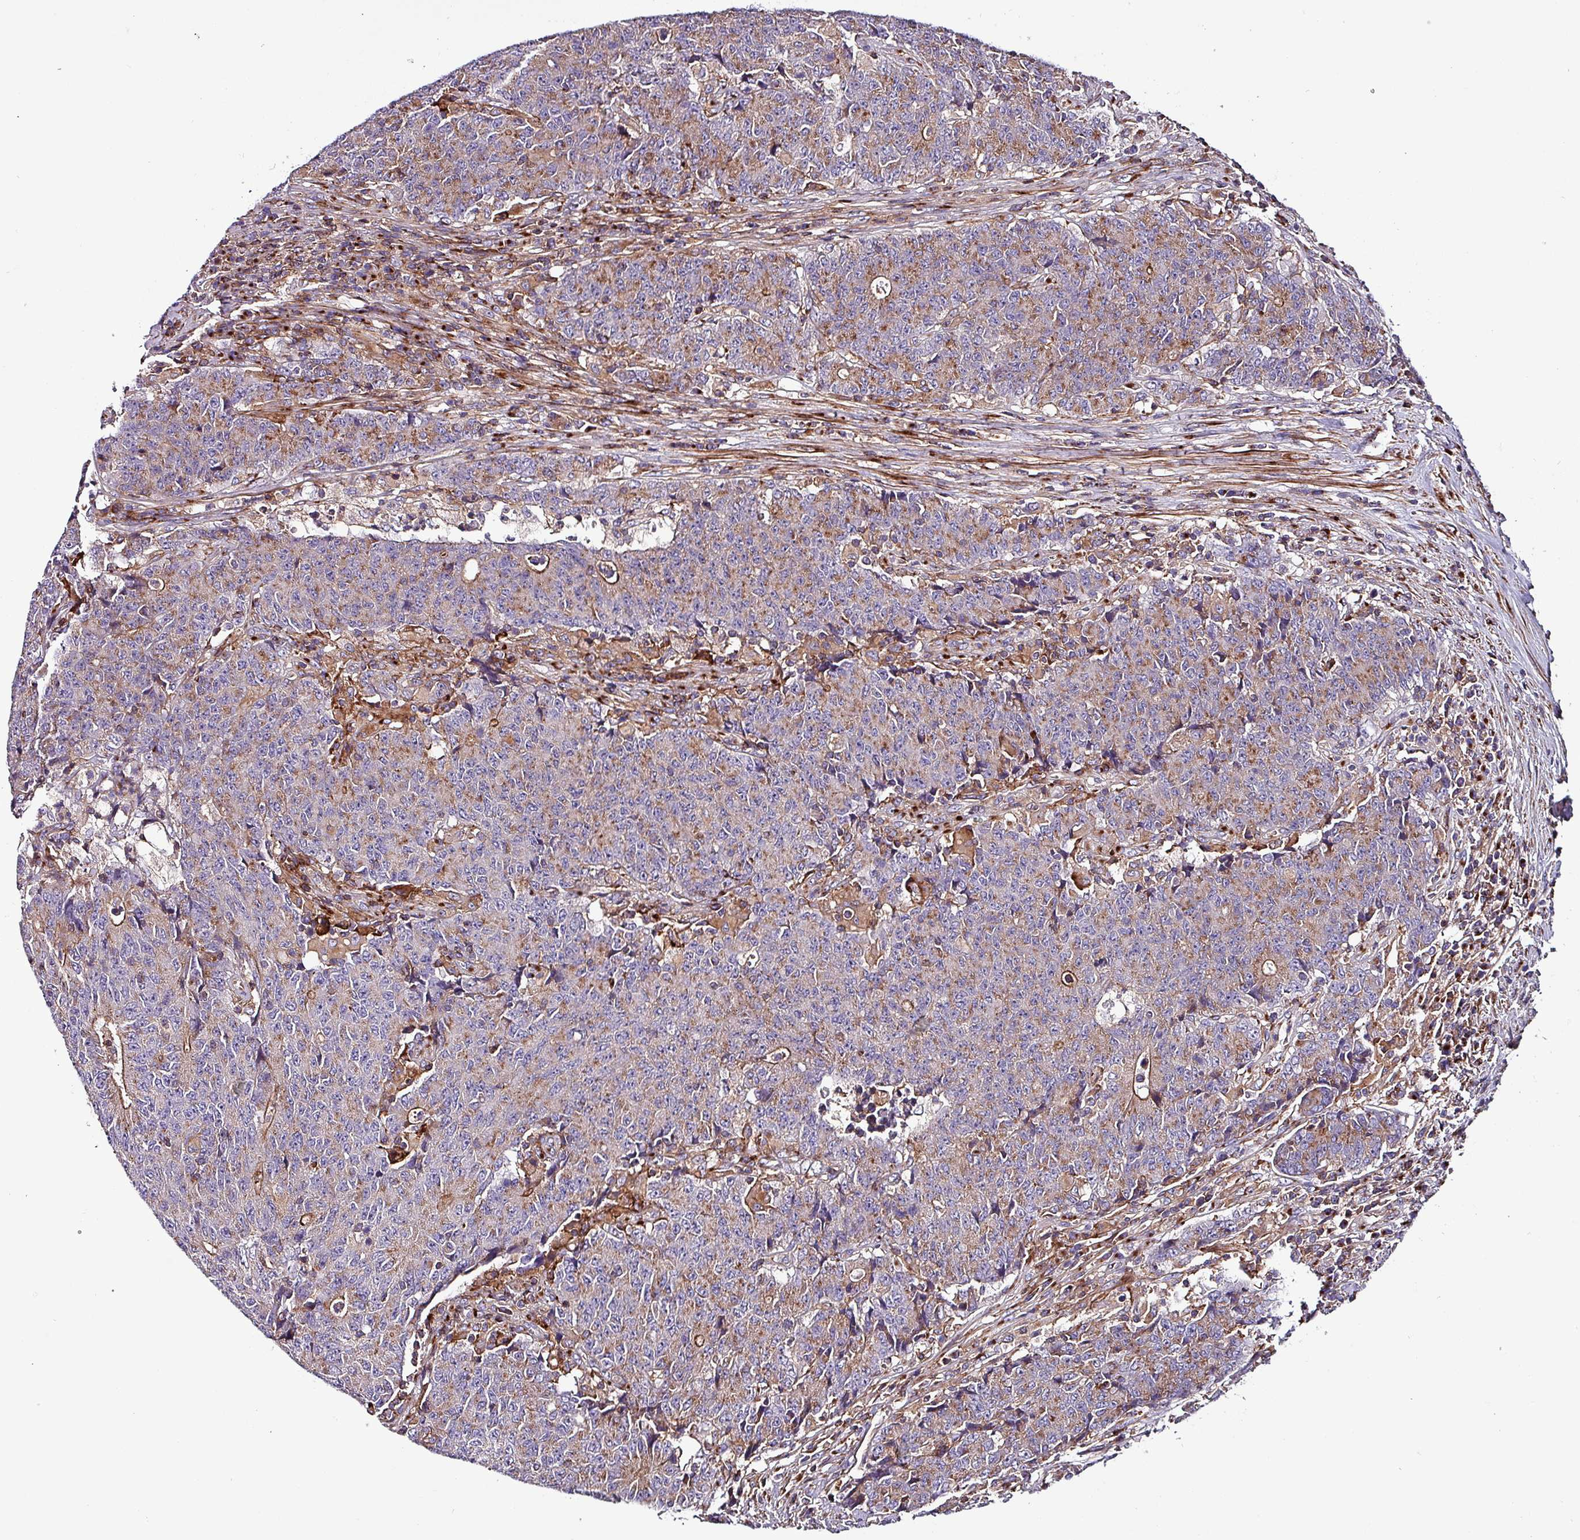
{"staining": {"intensity": "moderate", "quantity": "<25%", "location": "cytoplasmic/membranous"}, "tissue": "colorectal cancer", "cell_type": "Tumor cells", "image_type": "cancer", "snomed": [{"axis": "morphology", "description": "Adenocarcinoma, NOS"}, {"axis": "topography", "description": "Colon"}], "caption": "Colorectal cancer (adenocarcinoma) tissue demonstrates moderate cytoplasmic/membranous staining in approximately <25% of tumor cells", "gene": "VAMP4", "patient": {"sex": "female", "age": 75}}